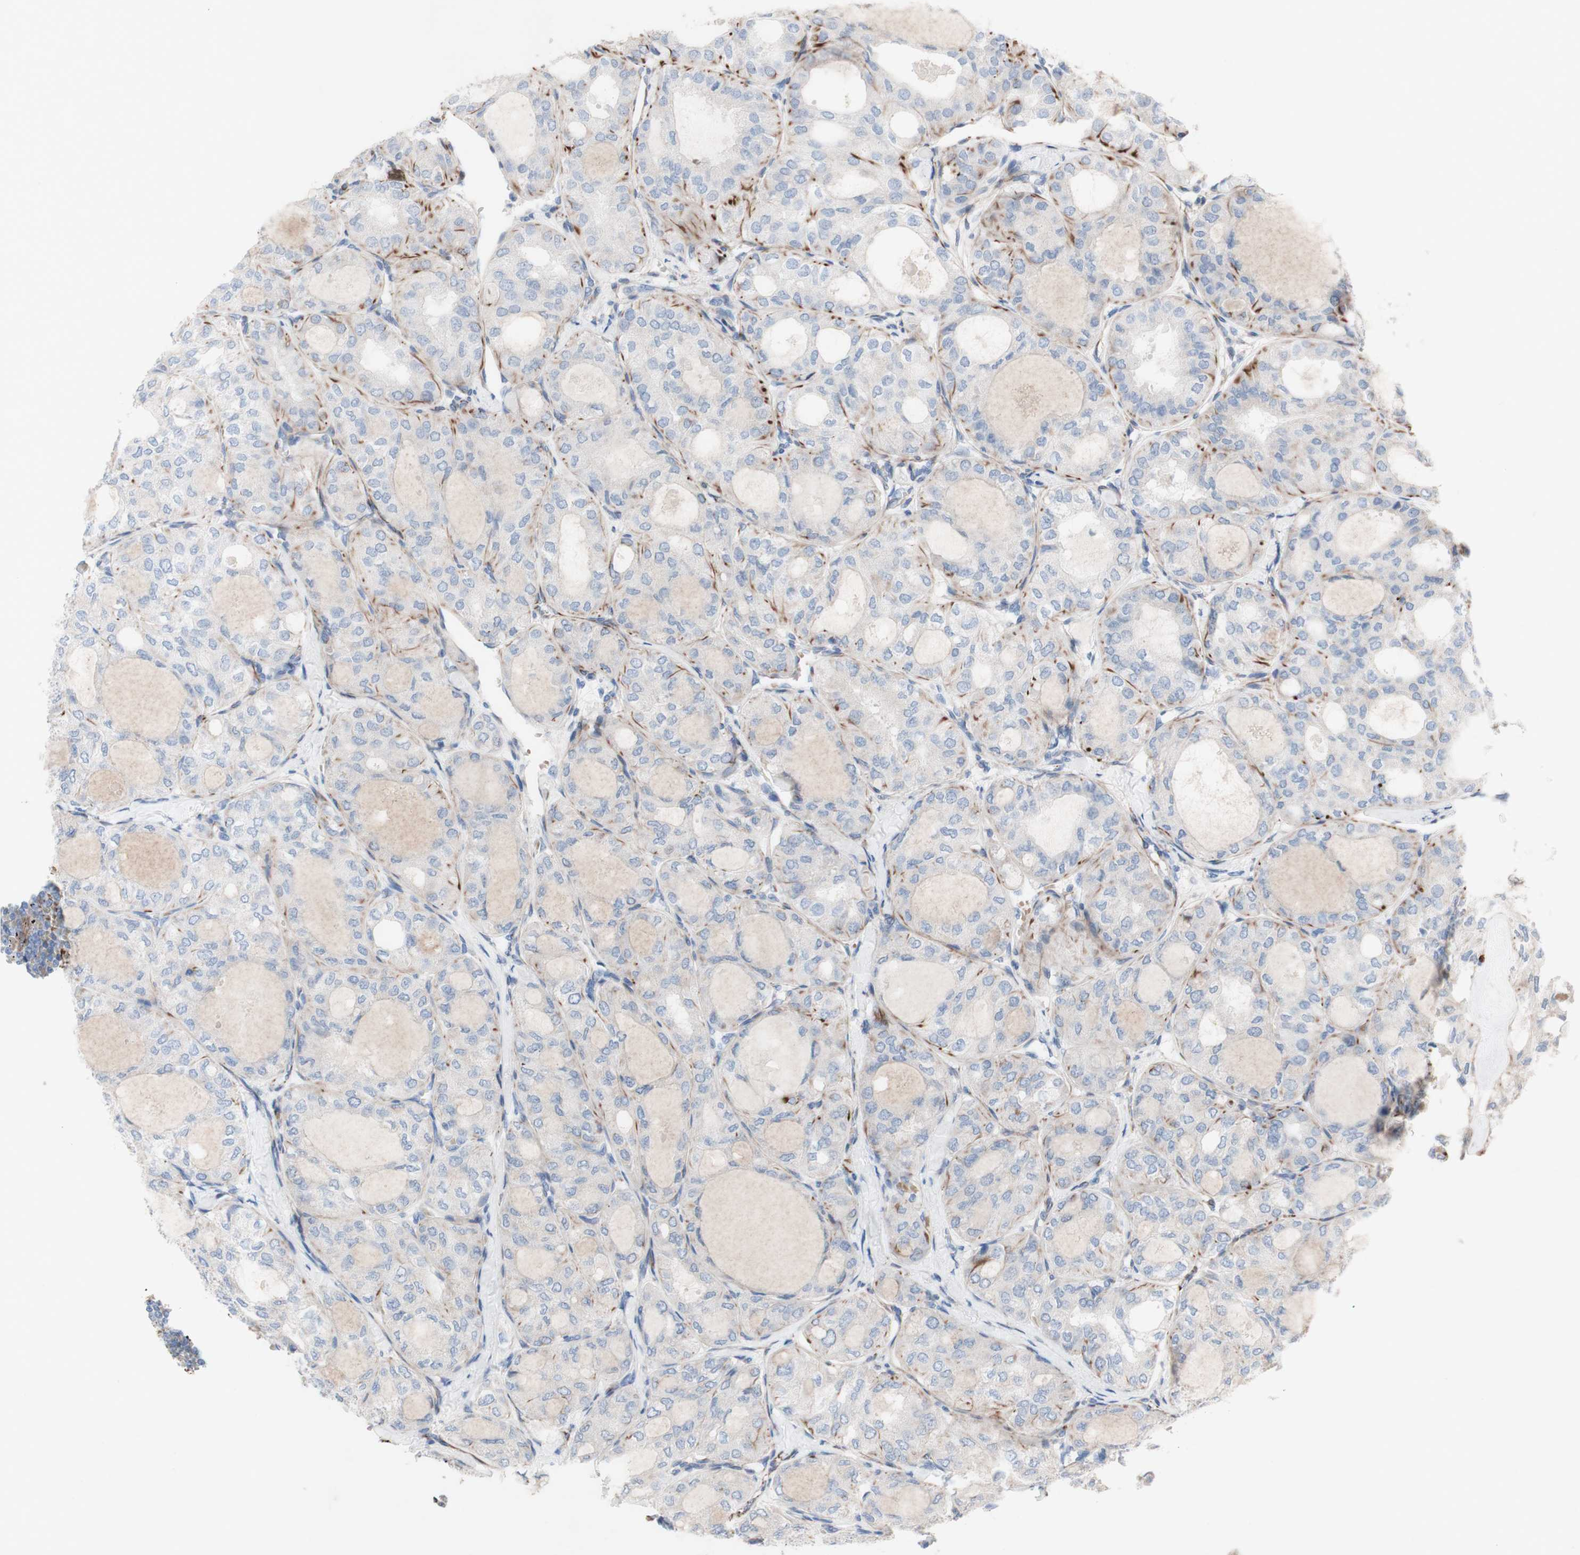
{"staining": {"intensity": "weak", "quantity": "<25%", "location": "cytoplasmic/membranous"}, "tissue": "thyroid cancer", "cell_type": "Tumor cells", "image_type": "cancer", "snomed": [{"axis": "morphology", "description": "Follicular adenoma carcinoma, NOS"}, {"axis": "topography", "description": "Thyroid gland"}], "caption": "Photomicrograph shows no significant protein staining in tumor cells of thyroid follicular adenoma carcinoma.", "gene": "AGPAT5", "patient": {"sex": "male", "age": 75}}